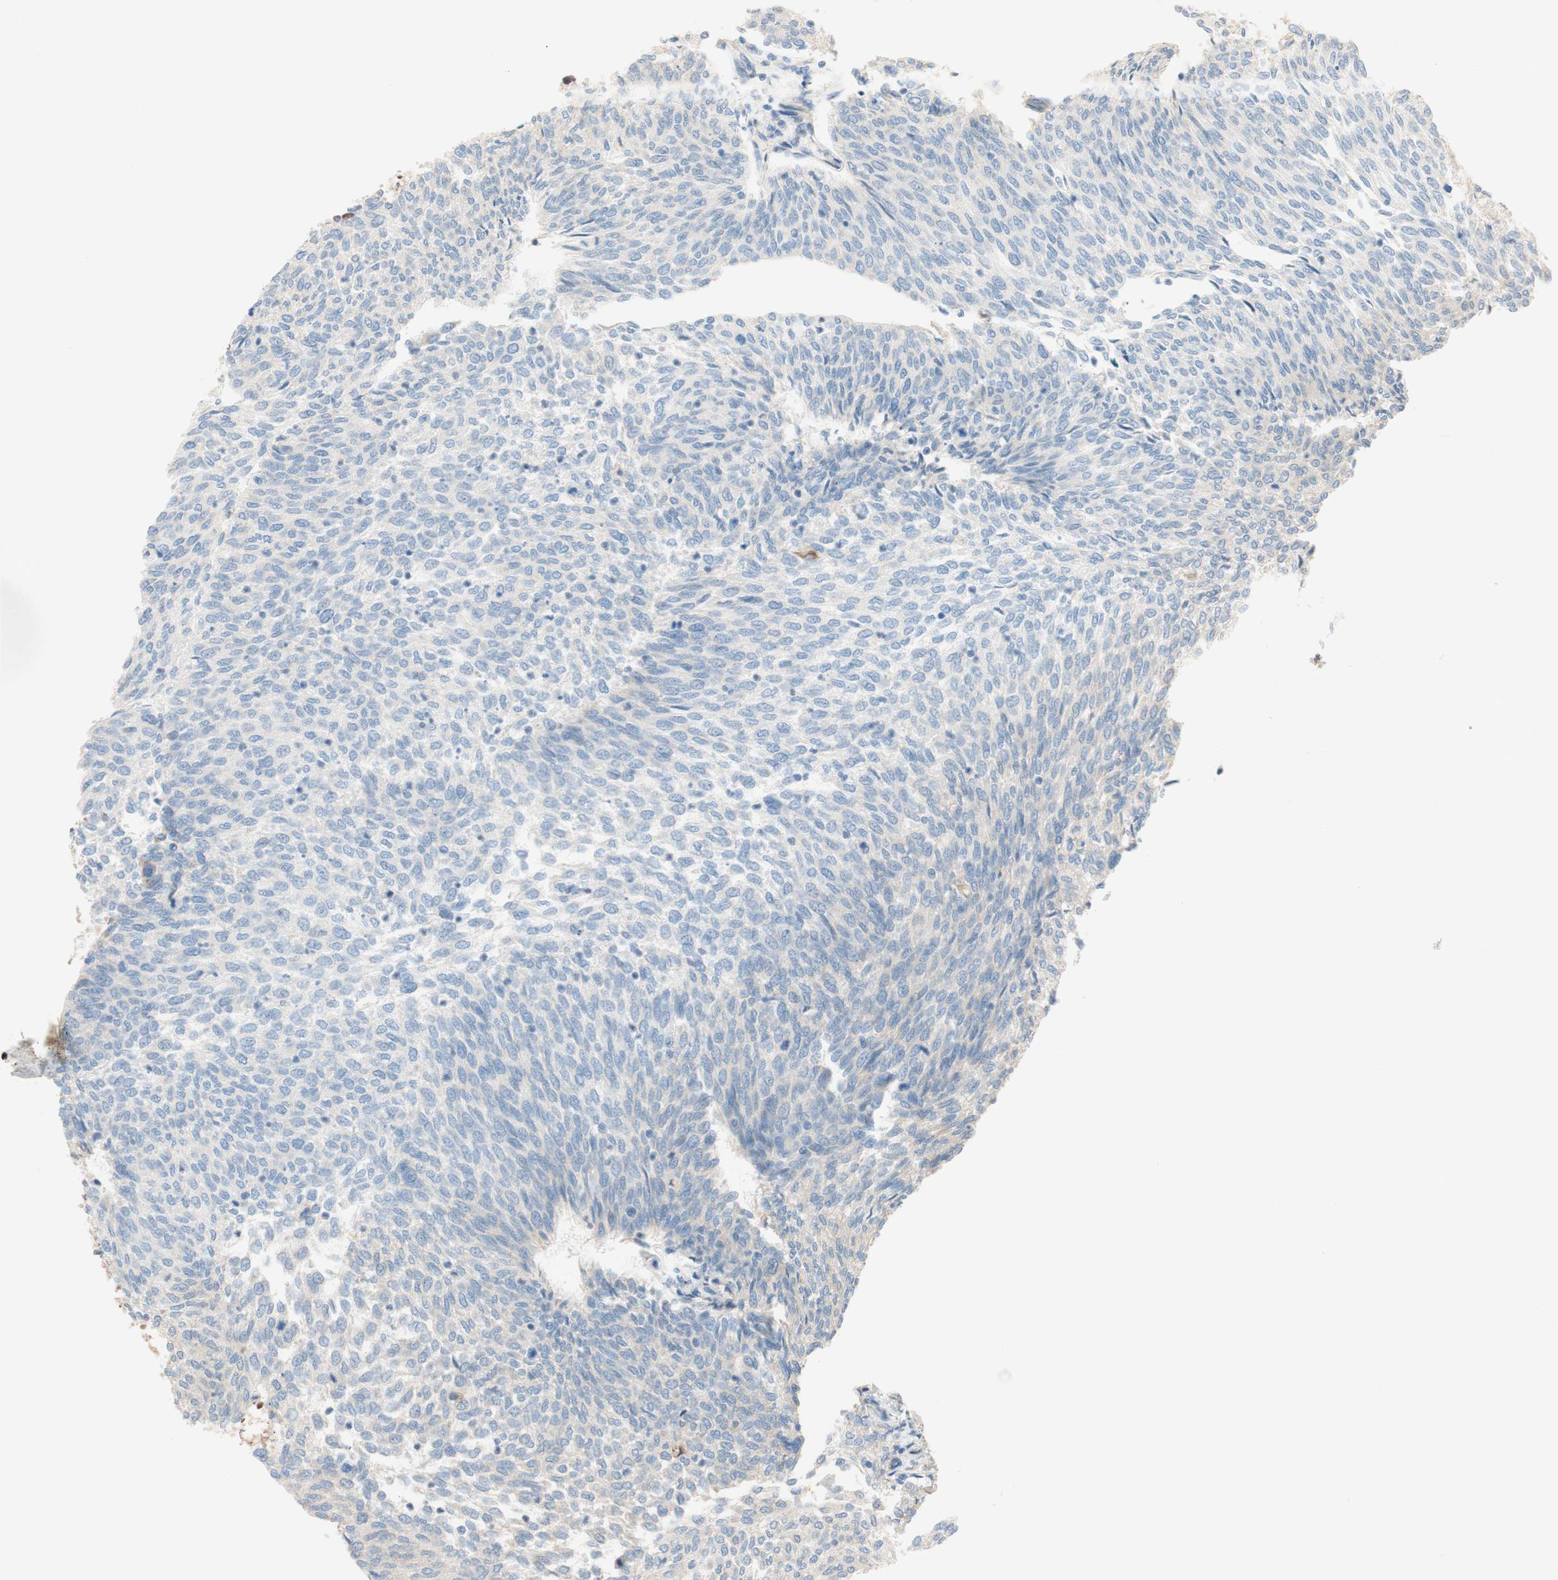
{"staining": {"intensity": "negative", "quantity": "none", "location": "none"}, "tissue": "urothelial cancer", "cell_type": "Tumor cells", "image_type": "cancer", "snomed": [{"axis": "morphology", "description": "Urothelial carcinoma, Low grade"}, {"axis": "topography", "description": "Urinary bladder"}], "caption": "A high-resolution photomicrograph shows IHC staining of low-grade urothelial carcinoma, which exhibits no significant positivity in tumor cells.", "gene": "PTPN21", "patient": {"sex": "female", "age": 79}}